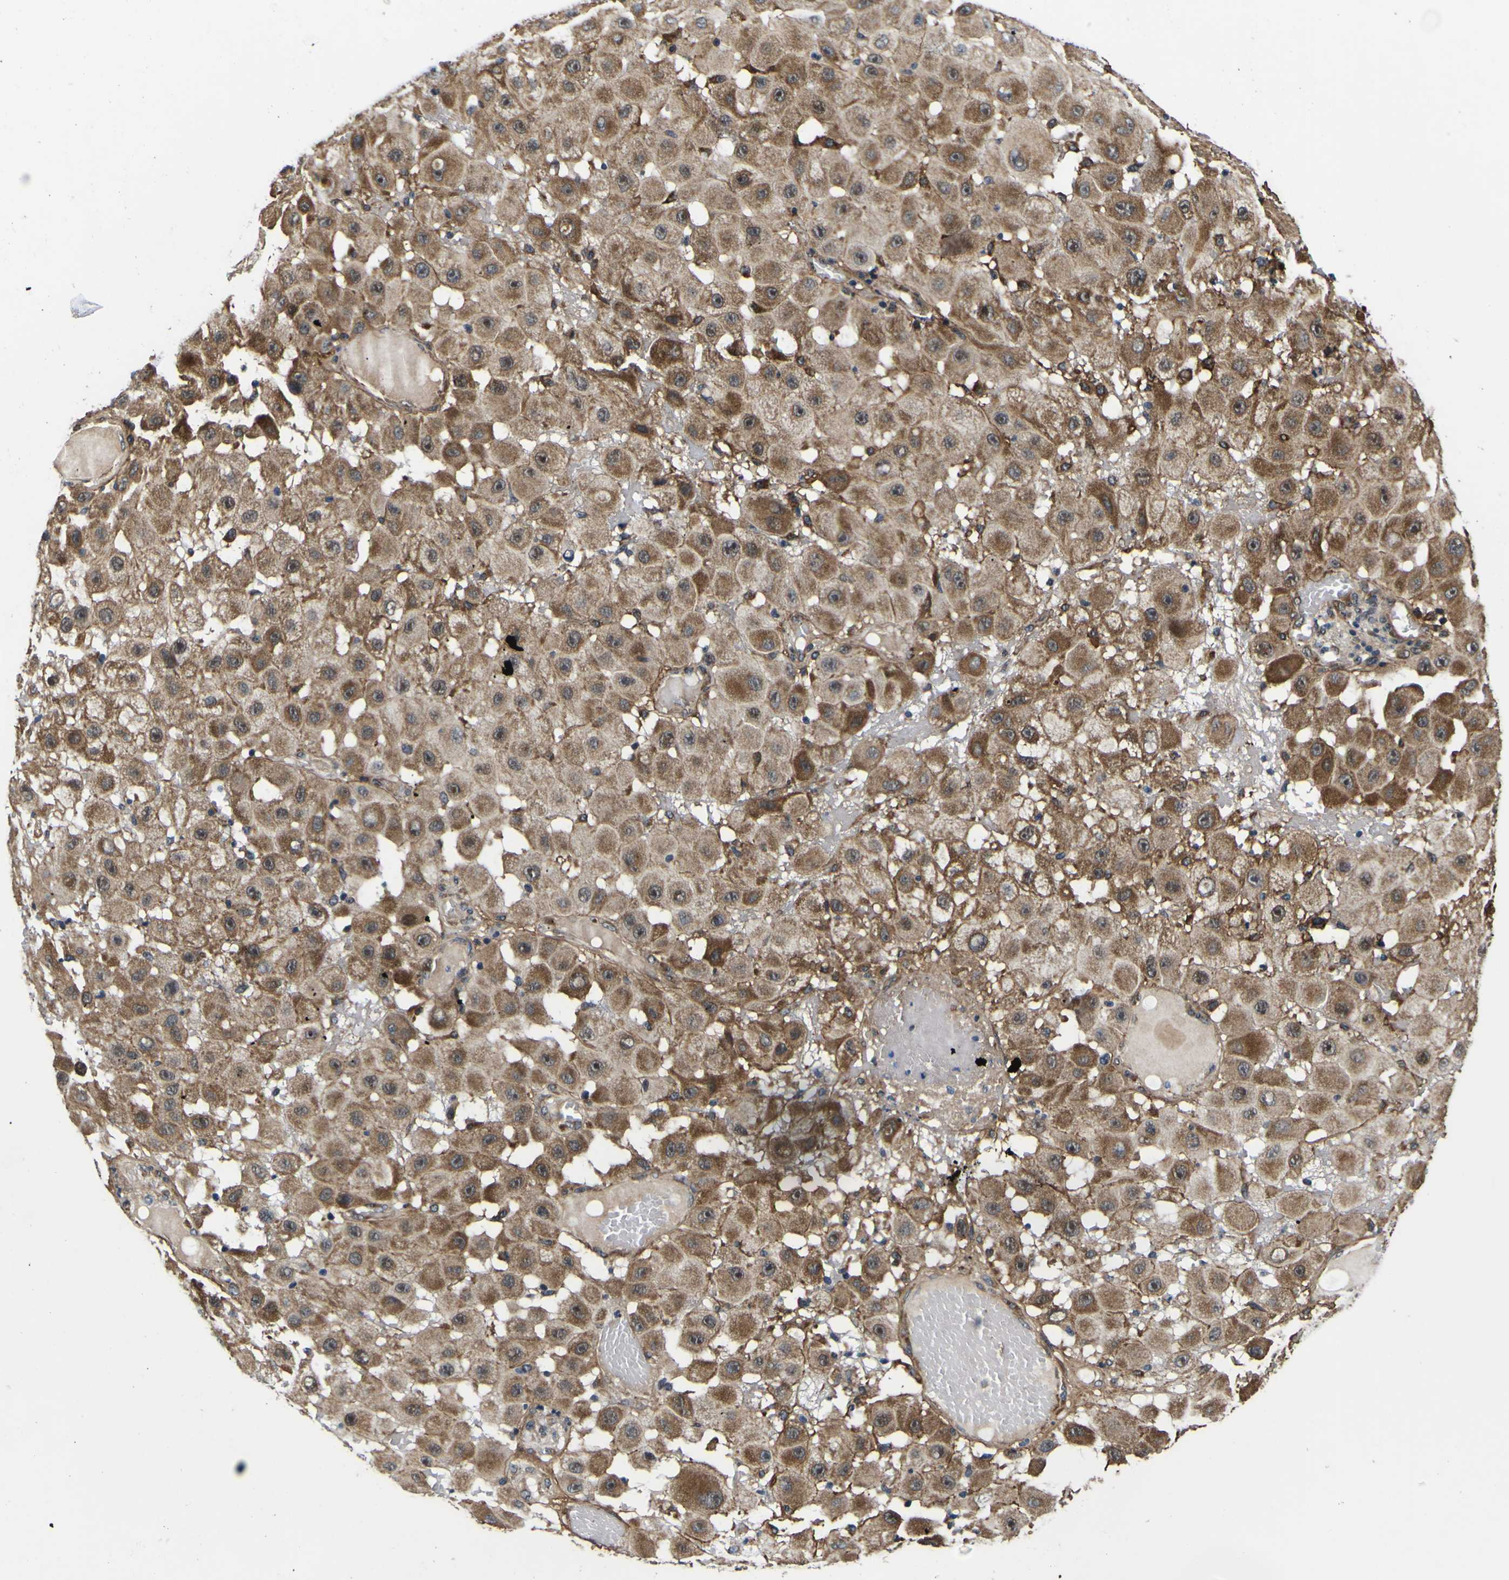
{"staining": {"intensity": "moderate", "quantity": ">75%", "location": "cytoplasmic/membranous"}, "tissue": "melanoma", "cell_type": "Tumor cells", "image_type": "cancer", "snomed": [{"axis": "morphology", "description": "Malignant melanoma, NOS"}, {"axis": "topography", "description": "Skin"}], "caption": "About >75% of tumor cells in malignant melanoma exhibit moderate cytoplasmic/membranous protein staining as visualized by brown immunohistochemical staining.", "gene": "POSTN", "patient": {"sex": "female", "age": 81}}